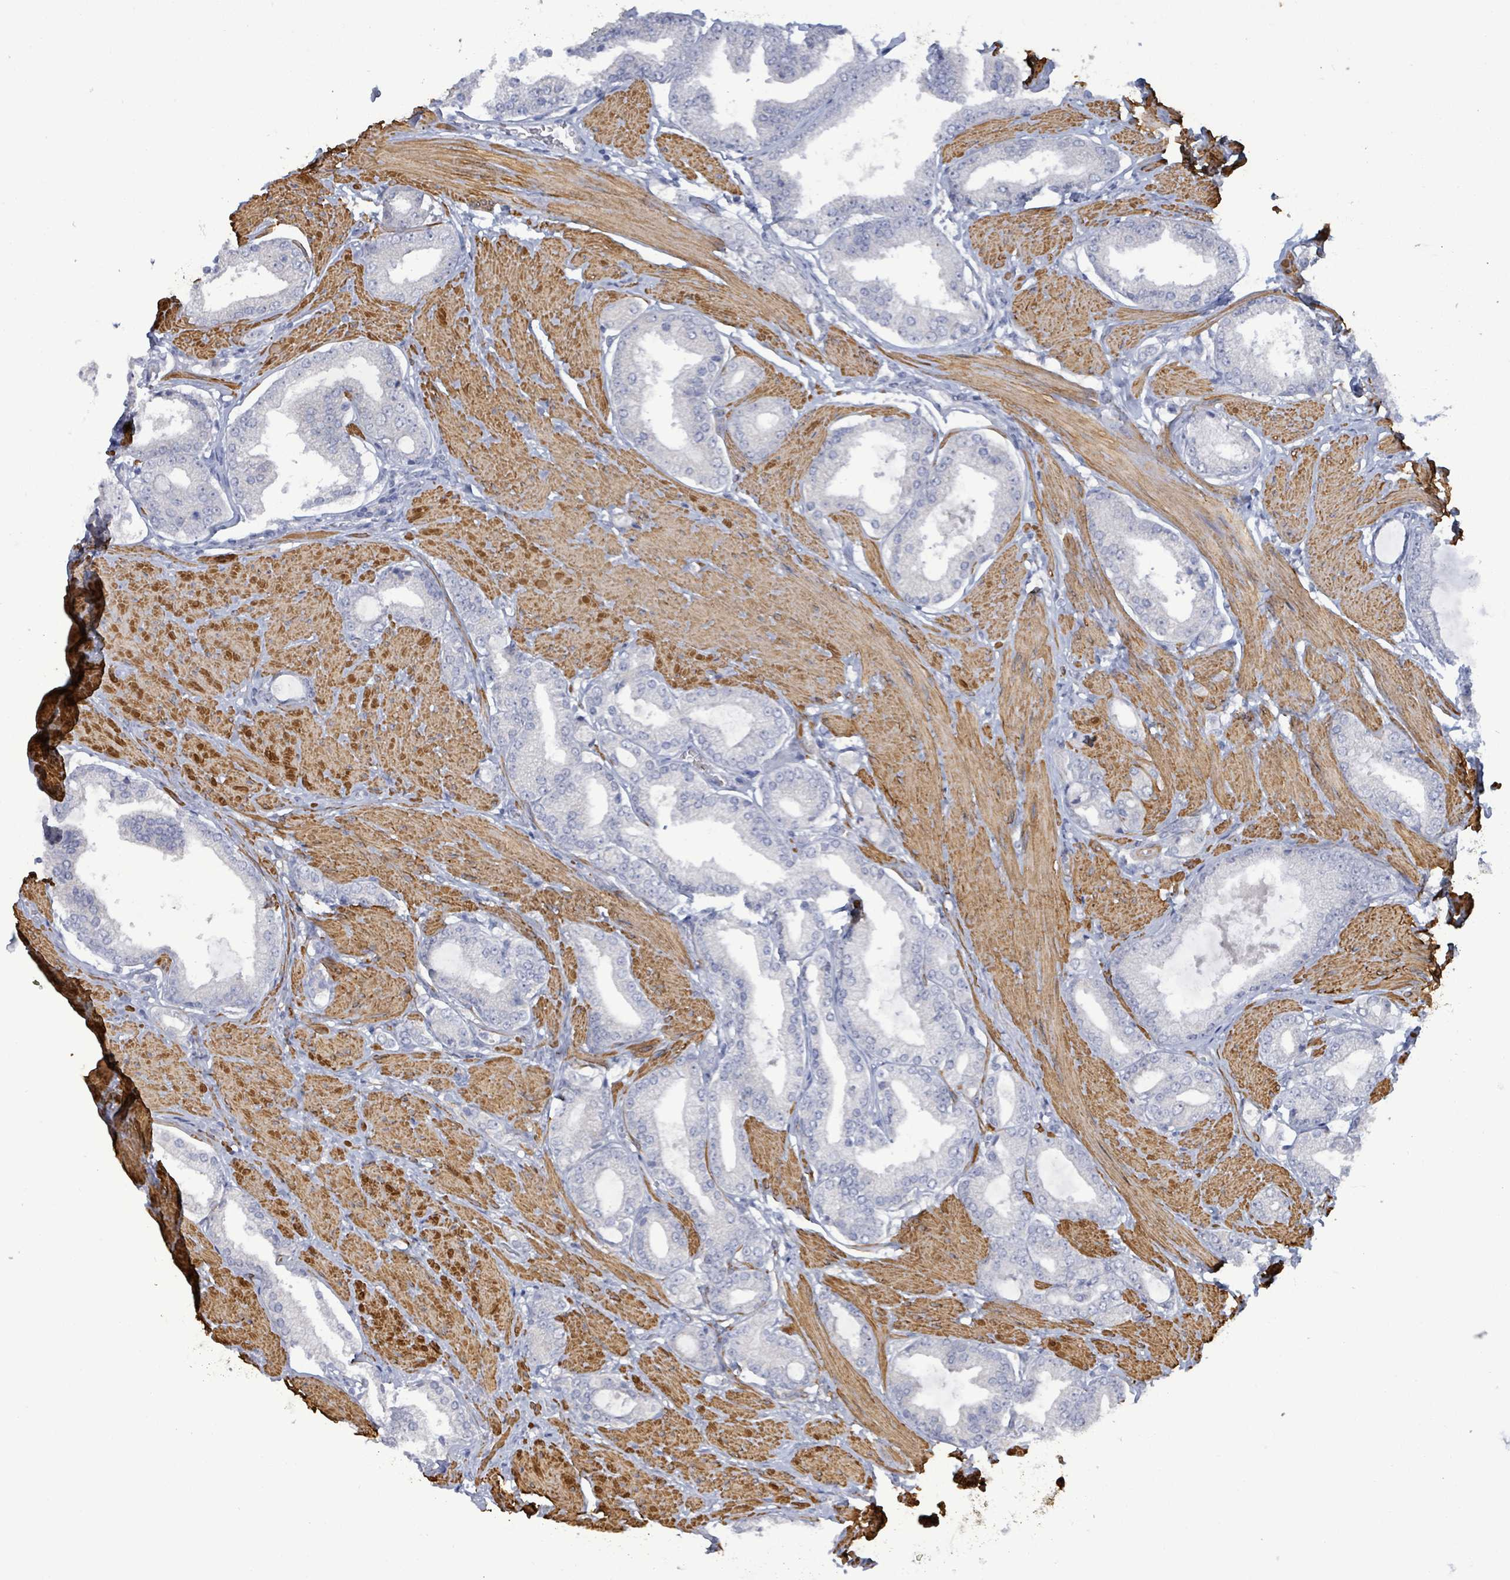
{"staining": {"intensity": "negative", "quantity": "none", "location": "none"}, "tissue": "prostate cancer", "cell_type": "Tumor cells", "image_type": "cancer", "snomed": [{"axis": "morphology", "description": "Adenocarcinoma, Low grade"}, {"axis": "topography", "description": "Prostate"}], "caption": "Immunohistochemical staining of prostate cancer exhibits no significant positivity in tumor cells.", "gene": "DMRTC1B", "patient": {"sex": "male", "age": 42}}